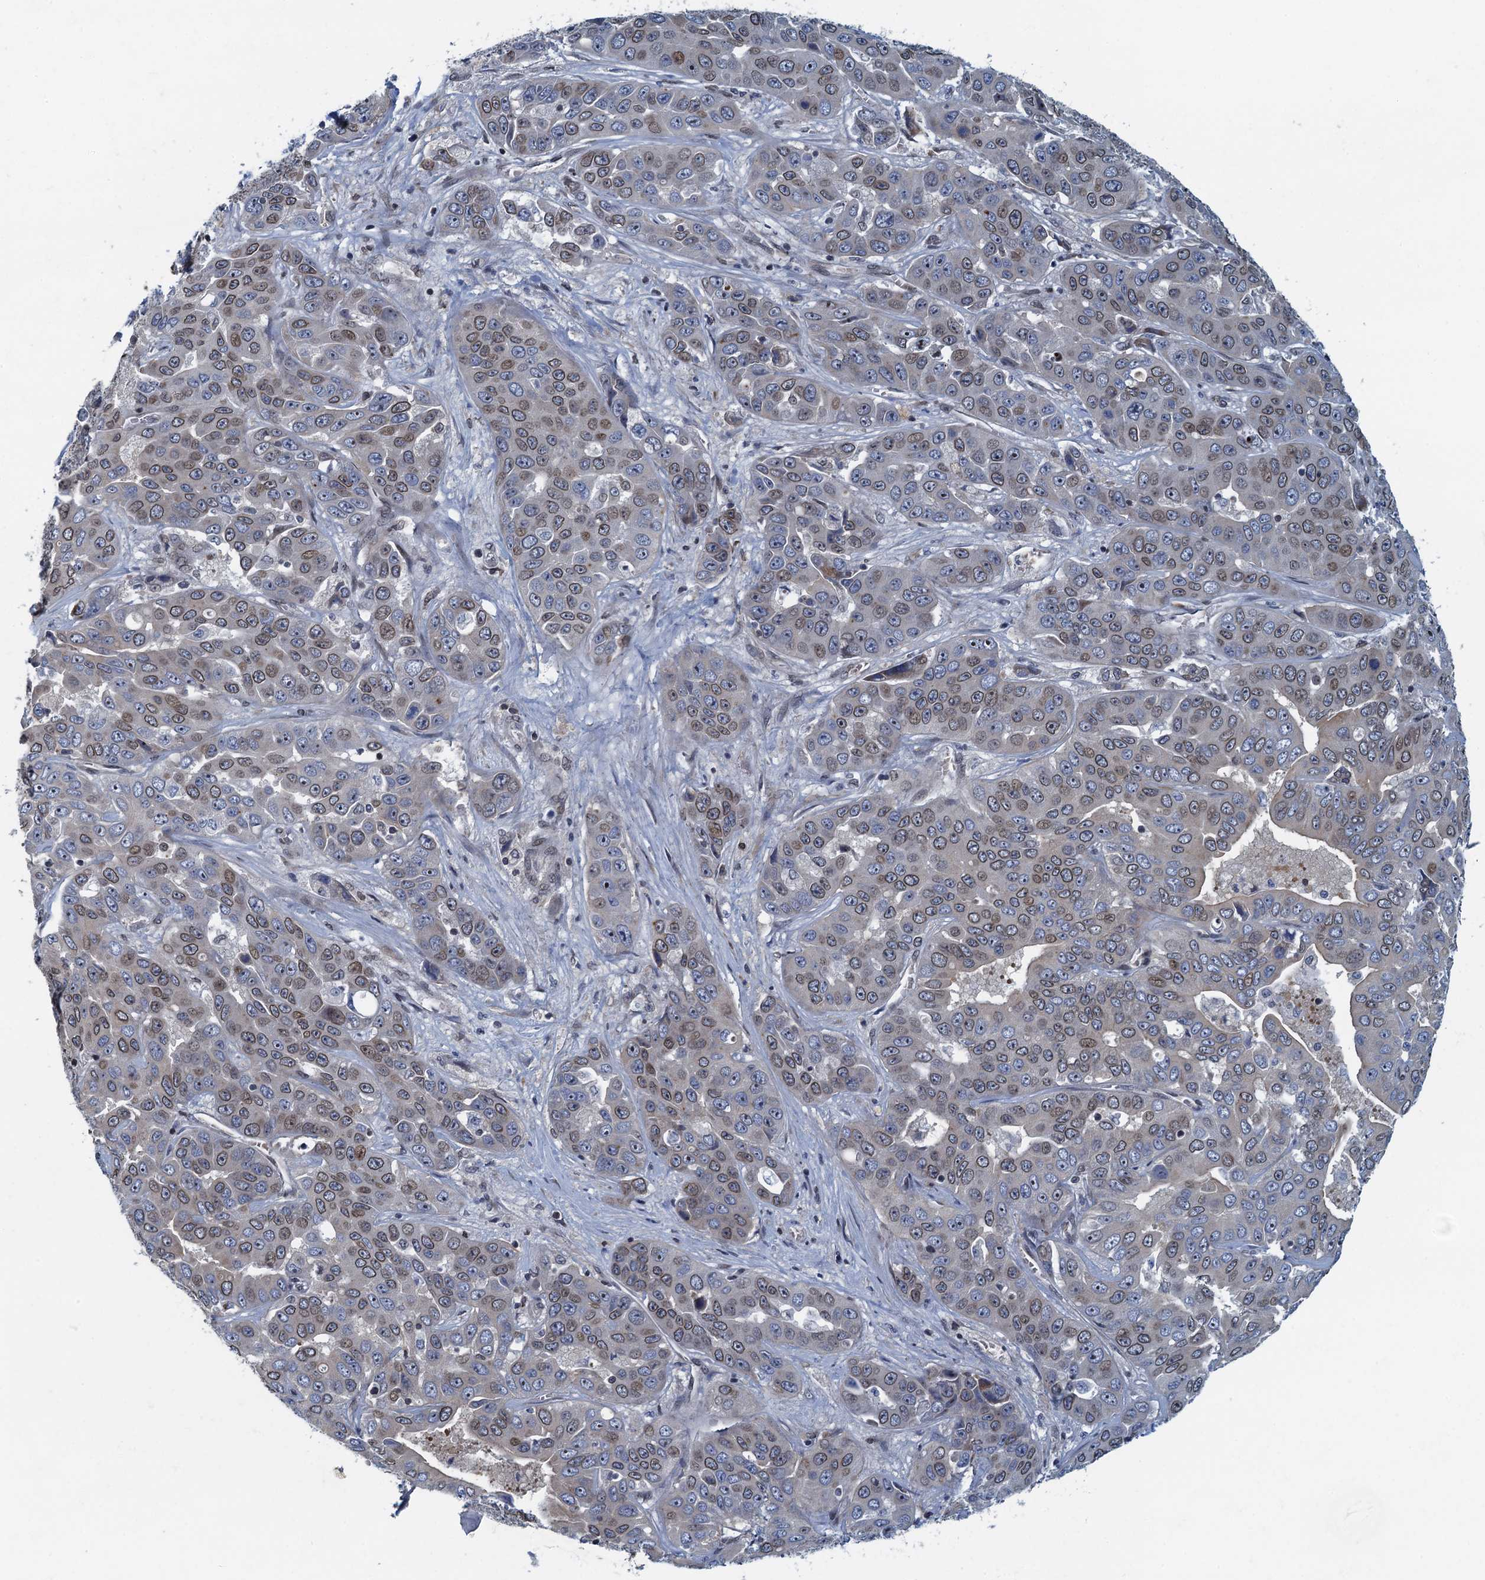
{"staining": {"intensity": "weak", "quantity": ">75%", "location": "cytoplasmic/membranous,nuclear"}, "tissue": "liver cancer", "cell_type": "Tumor cells", "image_type": "cancer", "snomed": [{"axis": "morphology", "description": "Cholangiocarcinoma"}, {"axis": "topography", "description": "Liver"}], "caption": "Brown immunohistochemical staining in human cholangiocarcinoma (liver) exhibits weak cytoplasmic/membranous and nuclear expression in approximately >75% of tumor cells. (Stains: DAB in brown, nuclei in blue, Microscopy: brightfield microscopy at high magnification).", "gene": "CCDC34", "patient": {"sex": "female", "age": 52}}